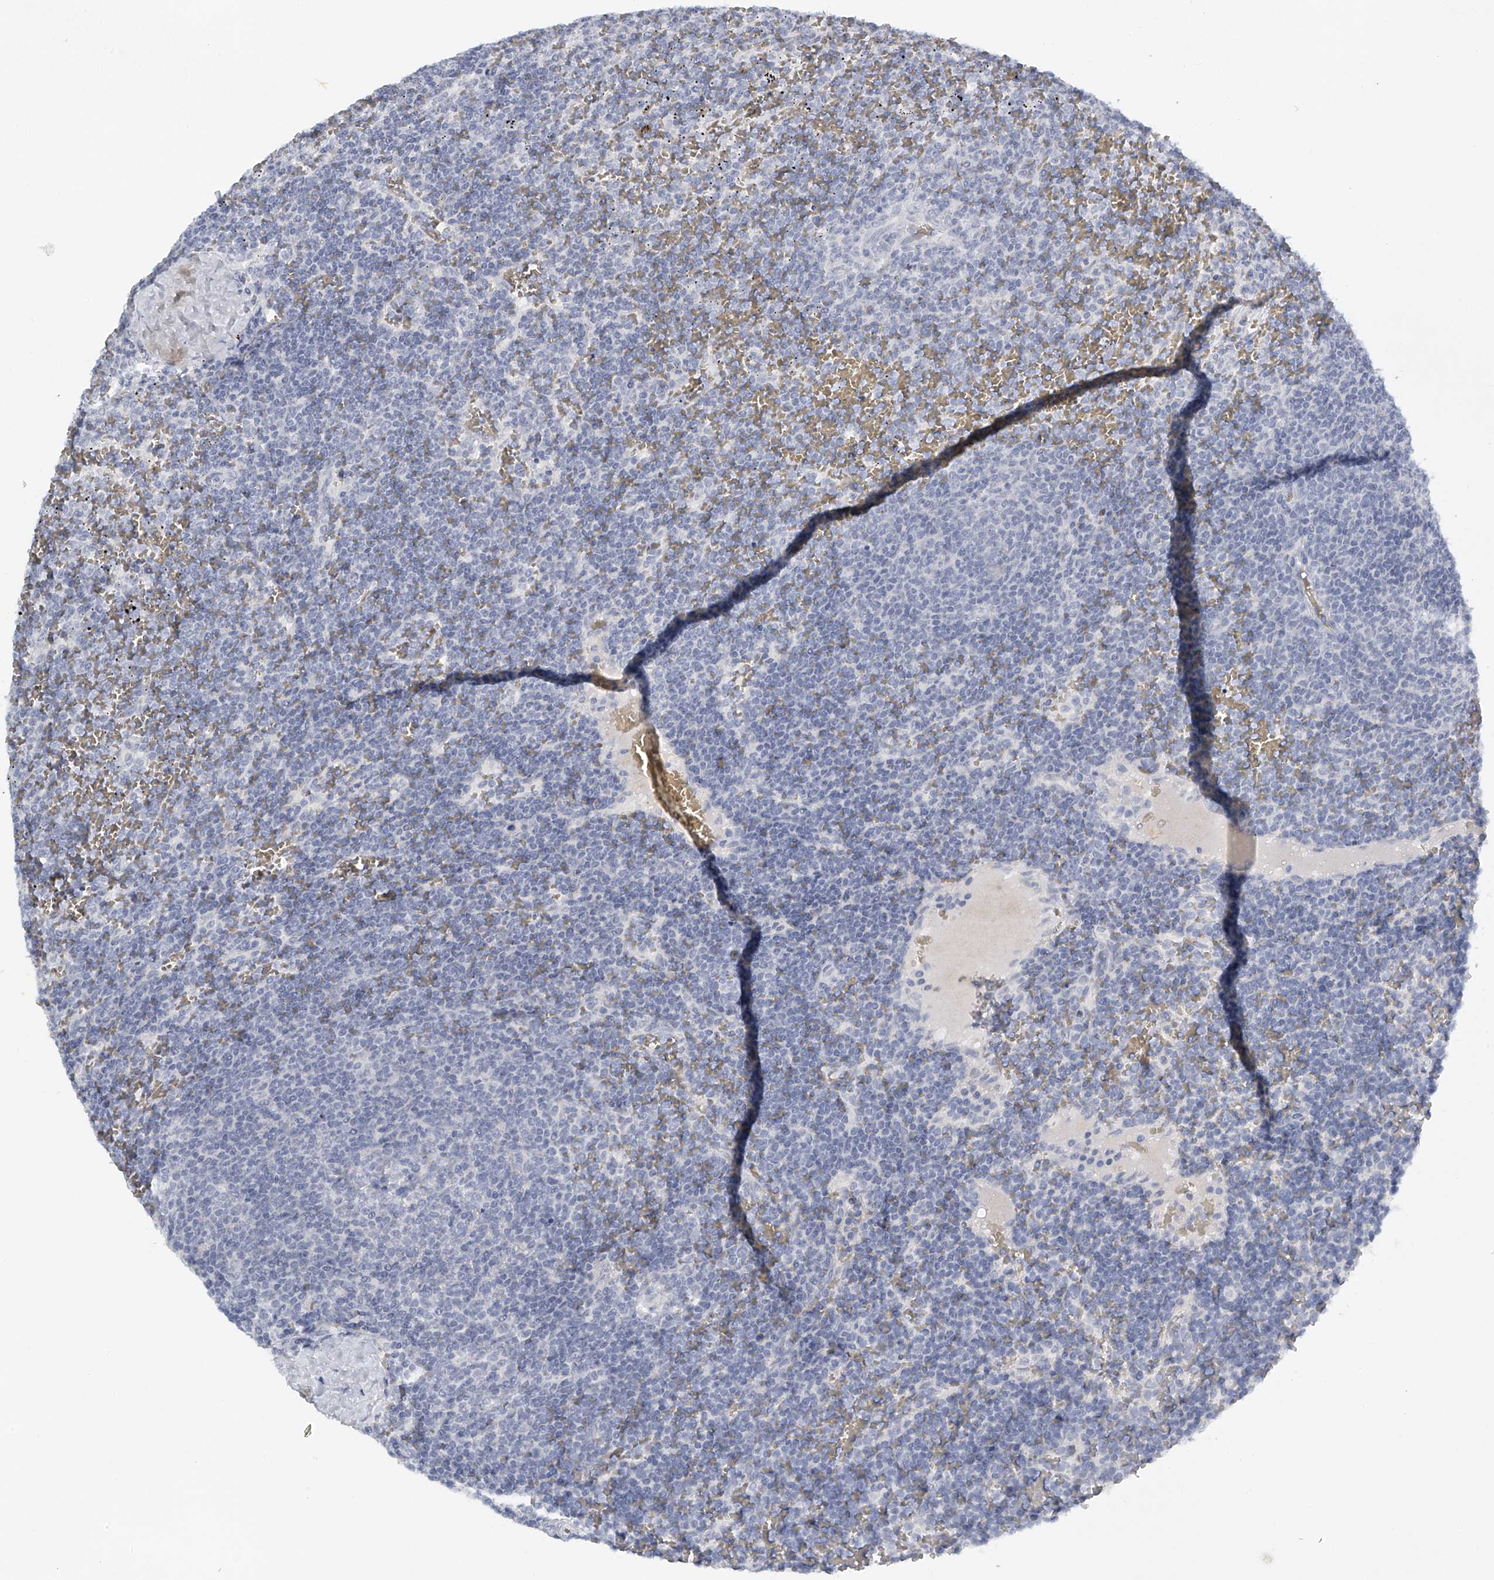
{"staining": {"intensity": "negative", "quantity": "none", "location": "none"}, "tissue": "lymphoma", "cell_type": "Tumor cells", "image_type": "cancer", "snomed": [{"axis": "morphology", "description": "Malignant lymphoma, non-Hodgkin's type, Low grade"}, {"axis": "topography", "description": "Spleen"}], "caption": "This is an immunohistochemistry photomicrograph of human malignant lymphoma, non-Hodgkin's type (low-grade). There is no expression in tumor cells.", "gene": "FAT2", "patient": {"sex": "female", "age": 50}}